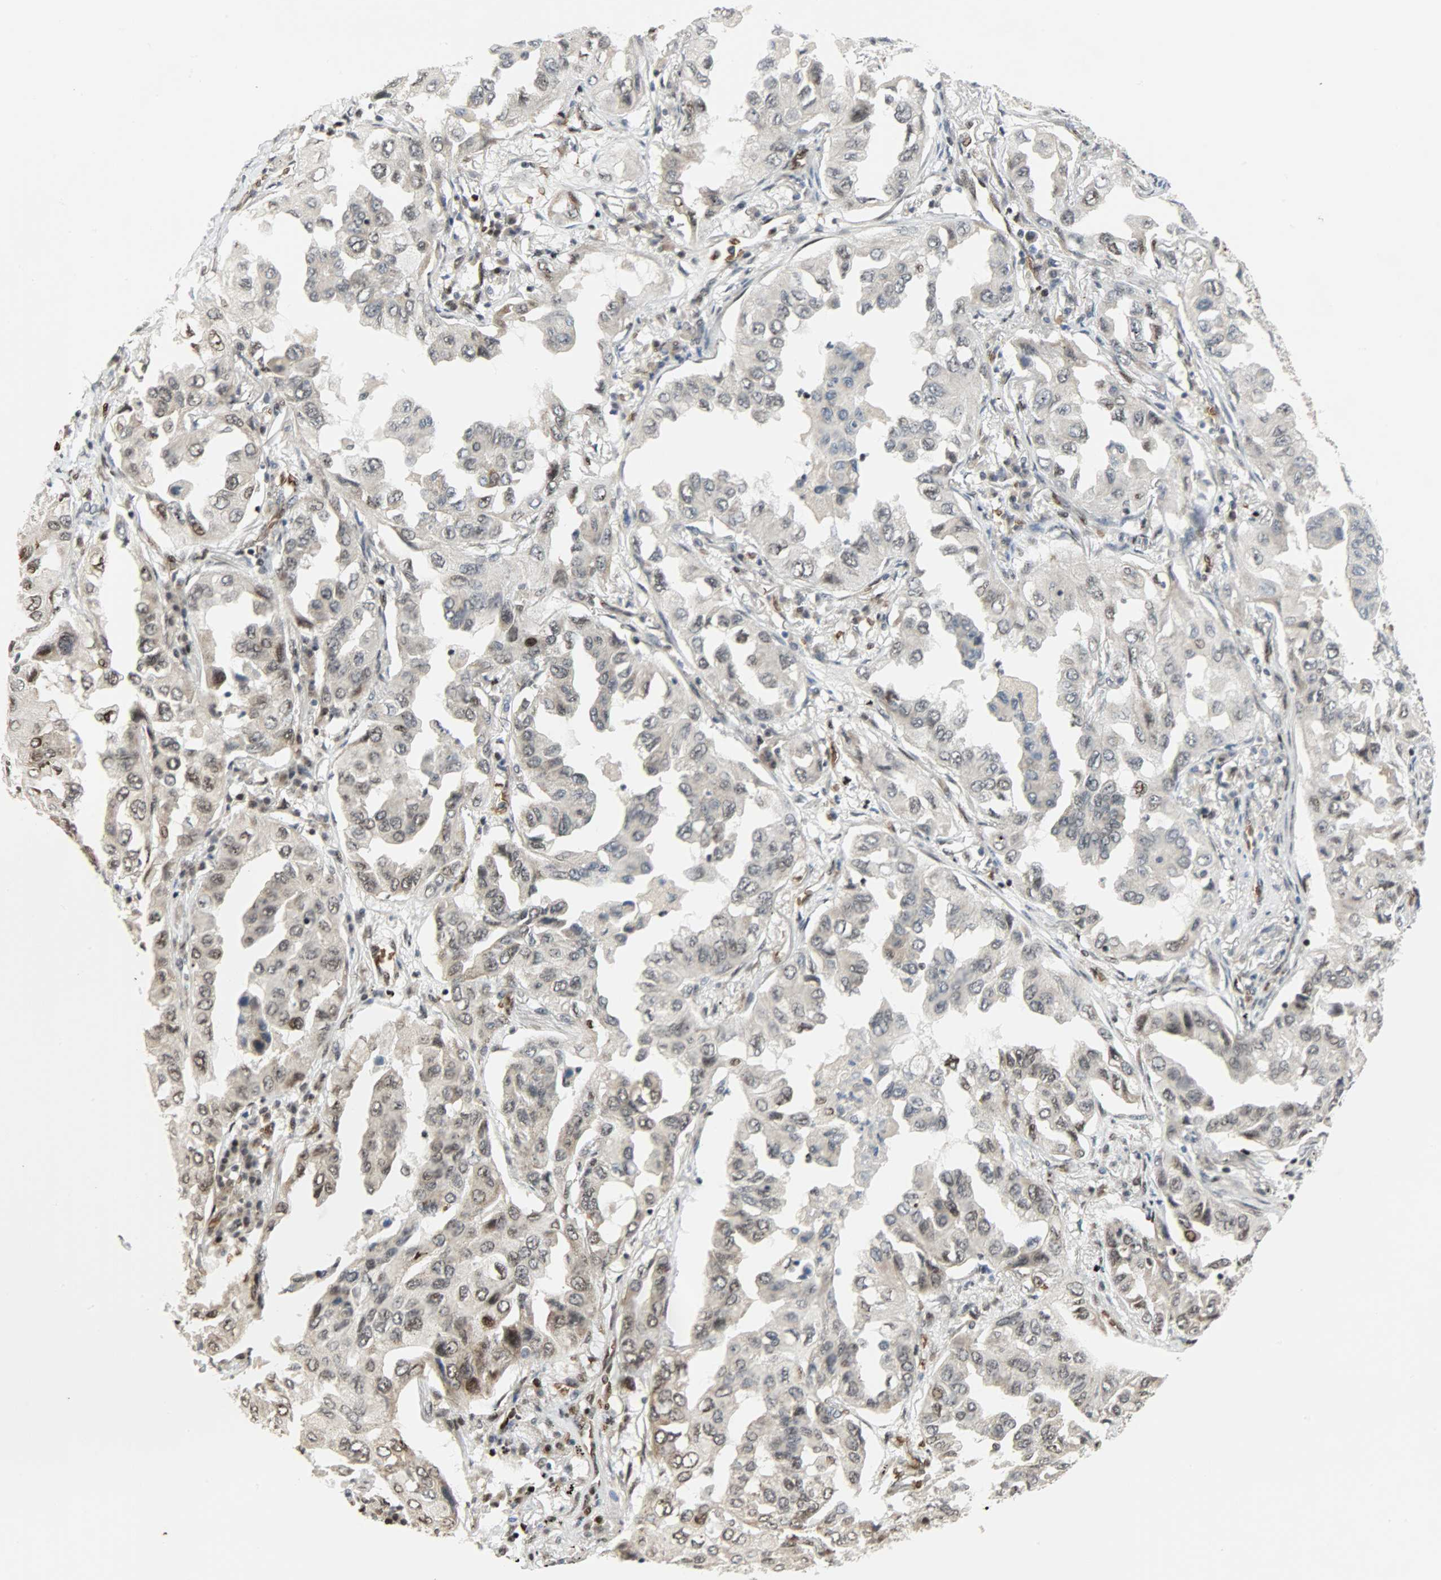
{"staining": {"intensity": "strong", "quantity": ">75%", "location": "cytoplasmic/membranous,nuclear"}, "tissue": "lung cancer", "cell_type": "Tumor cells", "image_type": "cancer", "snomed": [{"axis": "morphology", "description": "Adenocarcinoma, NOS"}, {"axis": "topography", "description": "Lung"}], "caption": "Immunohistochemistry micrograph of neoplastic tissue: lung adenocarcinoma stained using immunohistochemistry shows high levels of strong protein expression localized specifically in the cytoplasmic/membranous and nuclear of tumor cells, appearing as a cytoplasmic/membranous and nuclear brown color.", "gene": "SNAI1", "patient": {"sex": "female", "age": 65}}